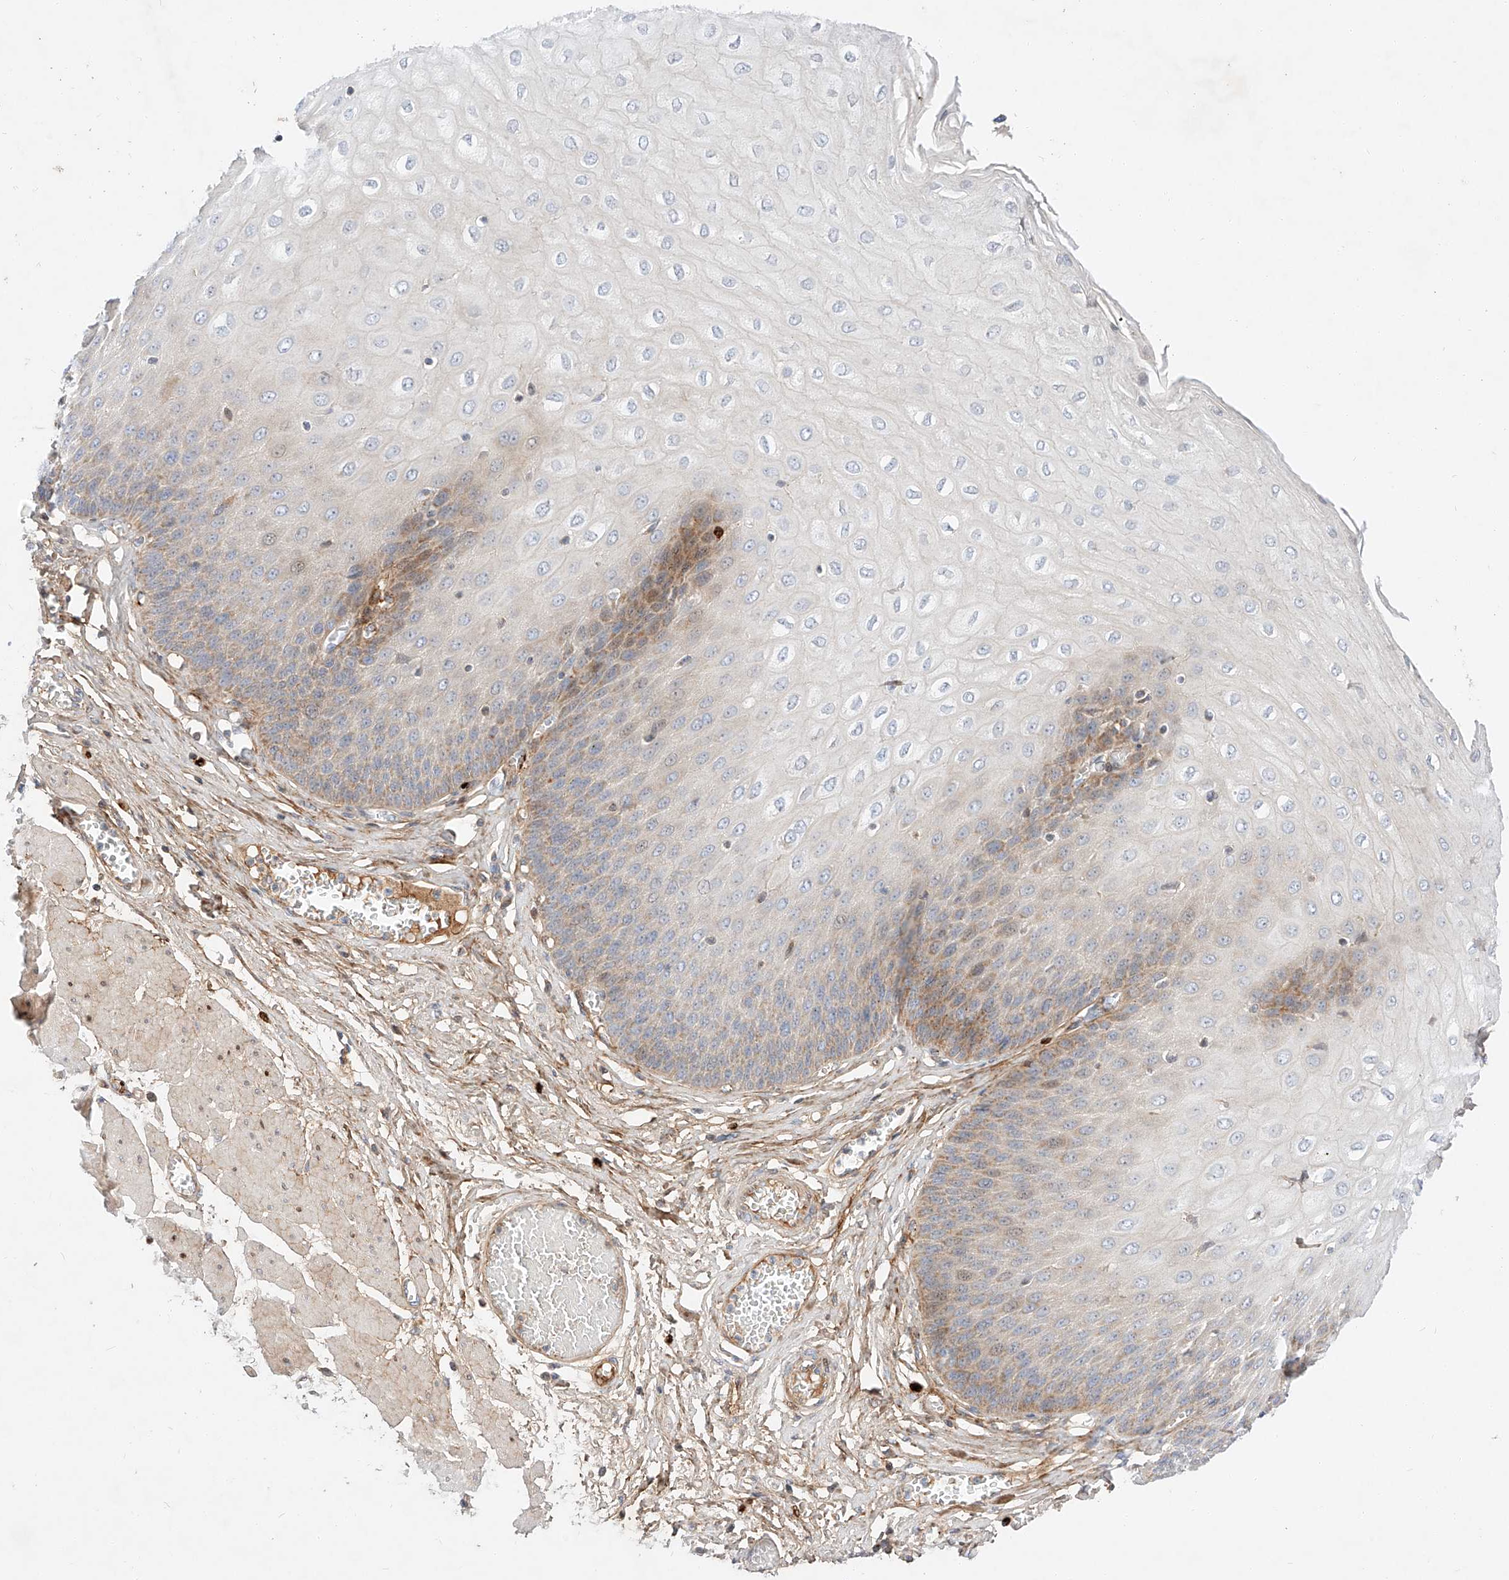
{"staining": {"intensity": "strong", "quantity": "<25%", "location": "cytoplasmic/membranous"}, "tissue": "esophagus", "cell_type": "Squamous epithelial cells", "image_type": "normal", "snomed": [{"axis": "morphology", "description": "Normal tissue, NOS"}, {"axis": "topography", "description": "Esophagus"}], "caption": "A brown stain labels strong cytoplasmic/membranous expression of a protein in squamous epithelial cells of normal human esophagus.", "gene": "OSGEPL1", "patient": {"sex": "male", "age": 60}}